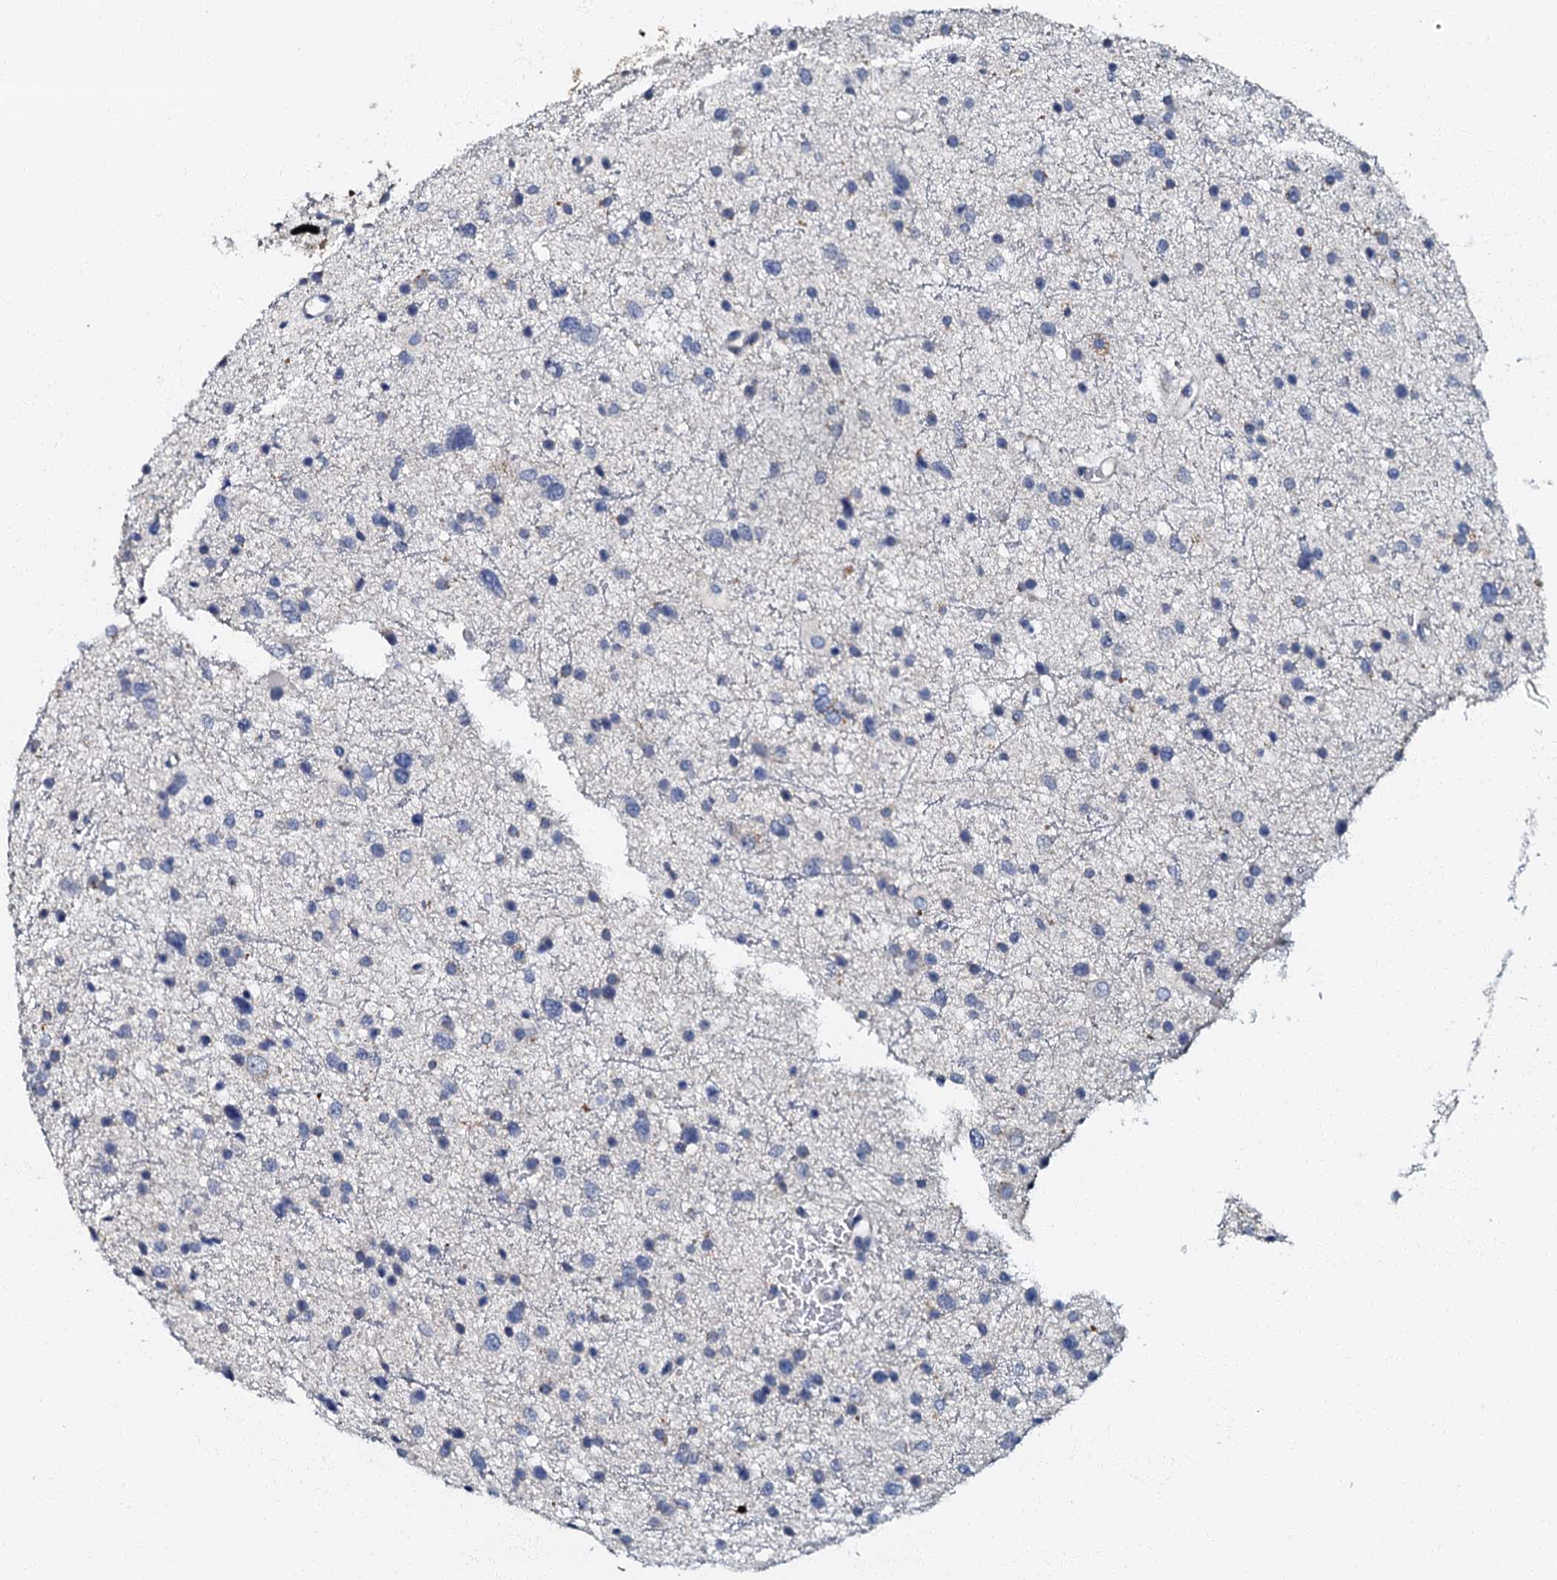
{"staining": {"intensity": "negative", "quantity": "none", "location": "none"}, "tissue": "glioma", "cell_type": "Tumor cells", "image_type": "cancer", "snomed": [{"axis": "morphology", "description": "Glioma, malignant, Low grade"}, {"axis": "topography", "description": "Brain"}], "caption": "This is an immunohistochemistry image of glioma. There is no staining in tumor cells.", "gene": "OLAH", "patient": {"sex": "female", "age": 37}}